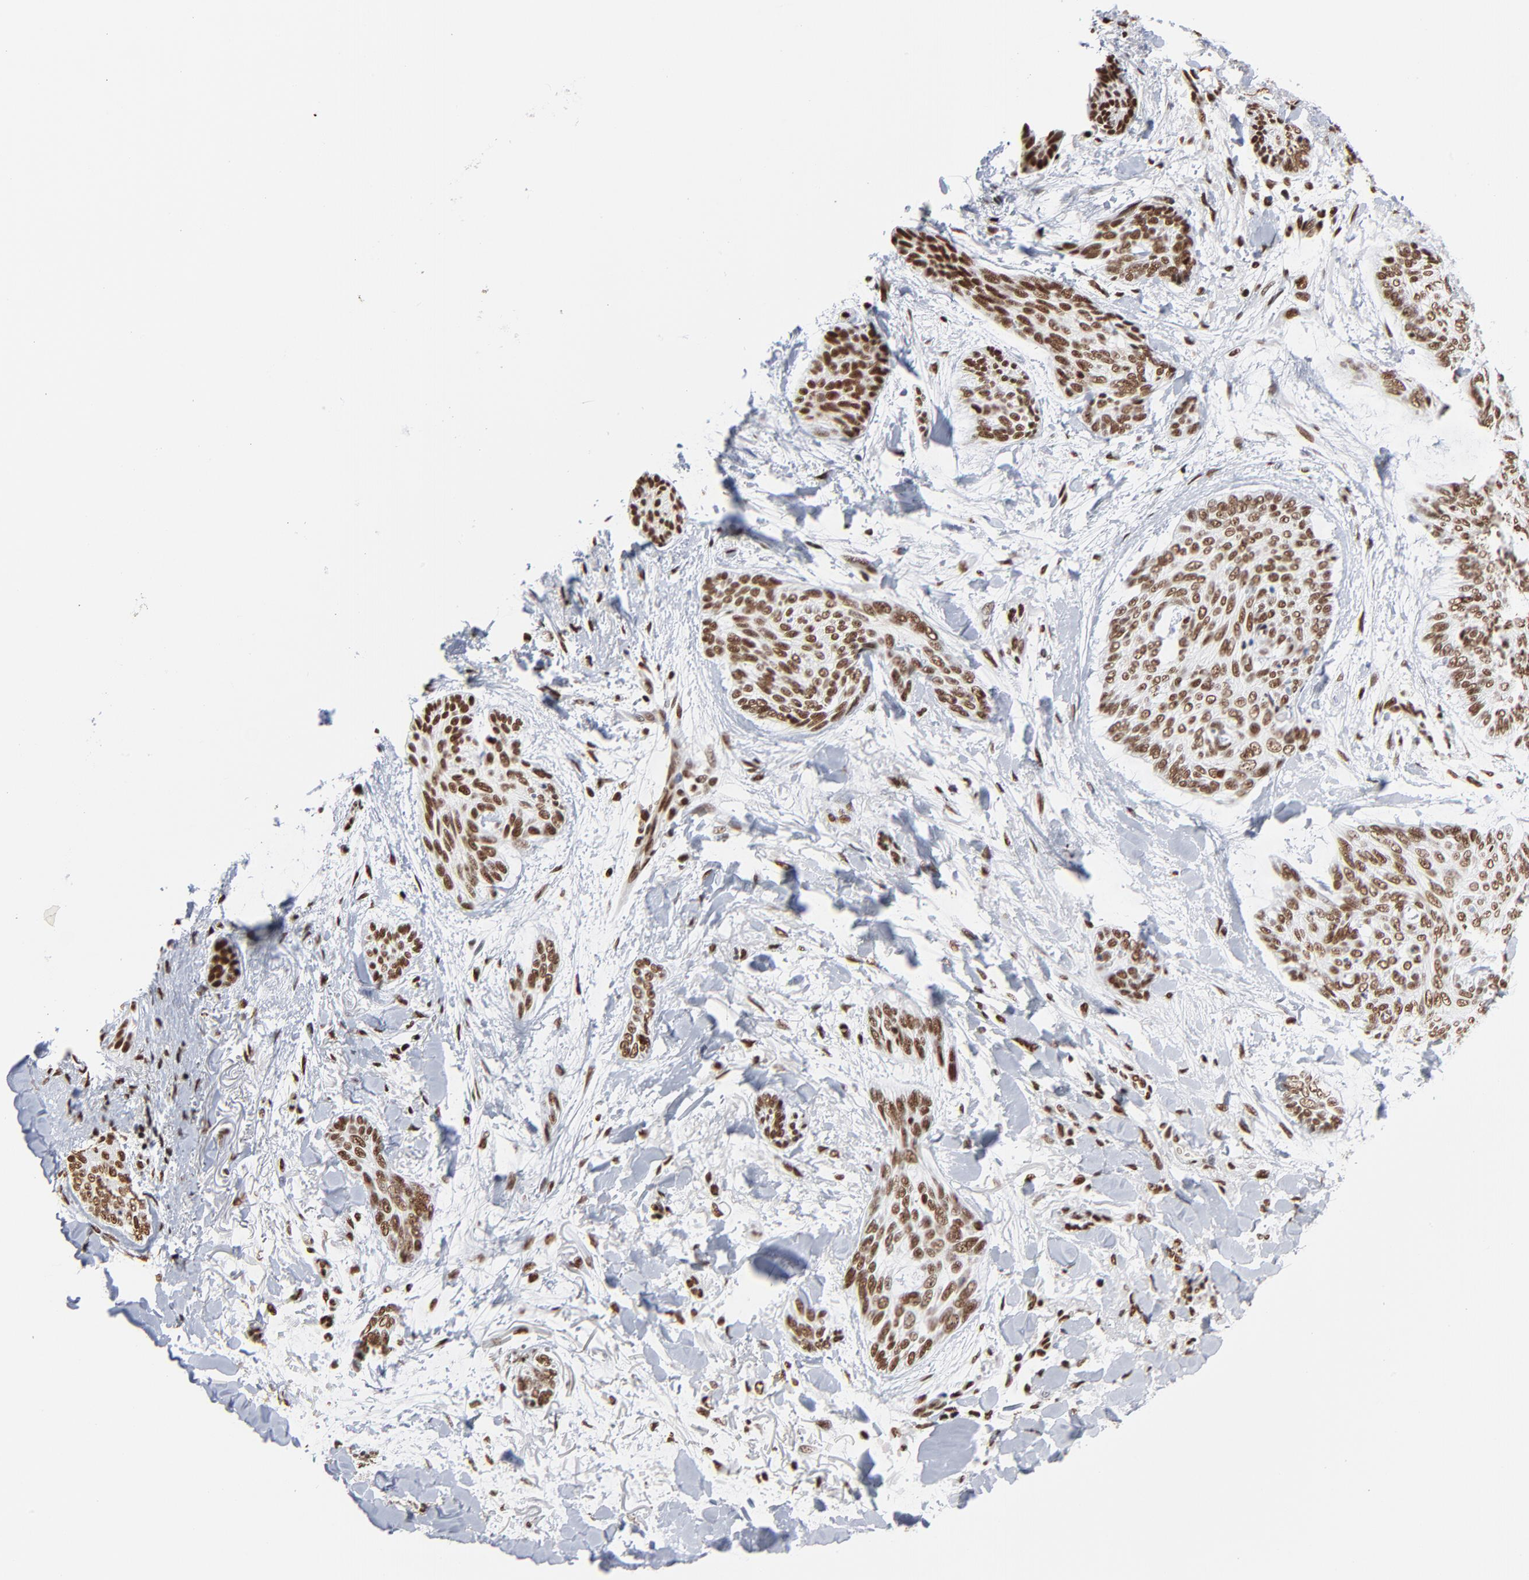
{"staining": {"intensity": "strong", "quantity": ">75%", "location": "nuclear"}, "tissue": "skin cancer", "cell_type": "Tumor cells", "image_type": "cancer", "snomed": [{"axis": "morphology", "description": "Normal tissue, NOS"}, {"axis": "morphology", "description": "Basal cell carcinoma"}, {"axis": "topography", "description": "Skin"}], "caption": "This histopathology image demonstrates skin cancer (basal cell carcinoma) stained with IHC to label a protein in brown. The nuclear of tumor cells show strong positivity for the protein. Nuclei are counter-stained blue.", "gene": "CREB1", "patient": {"sex": "female", "age": 71}}